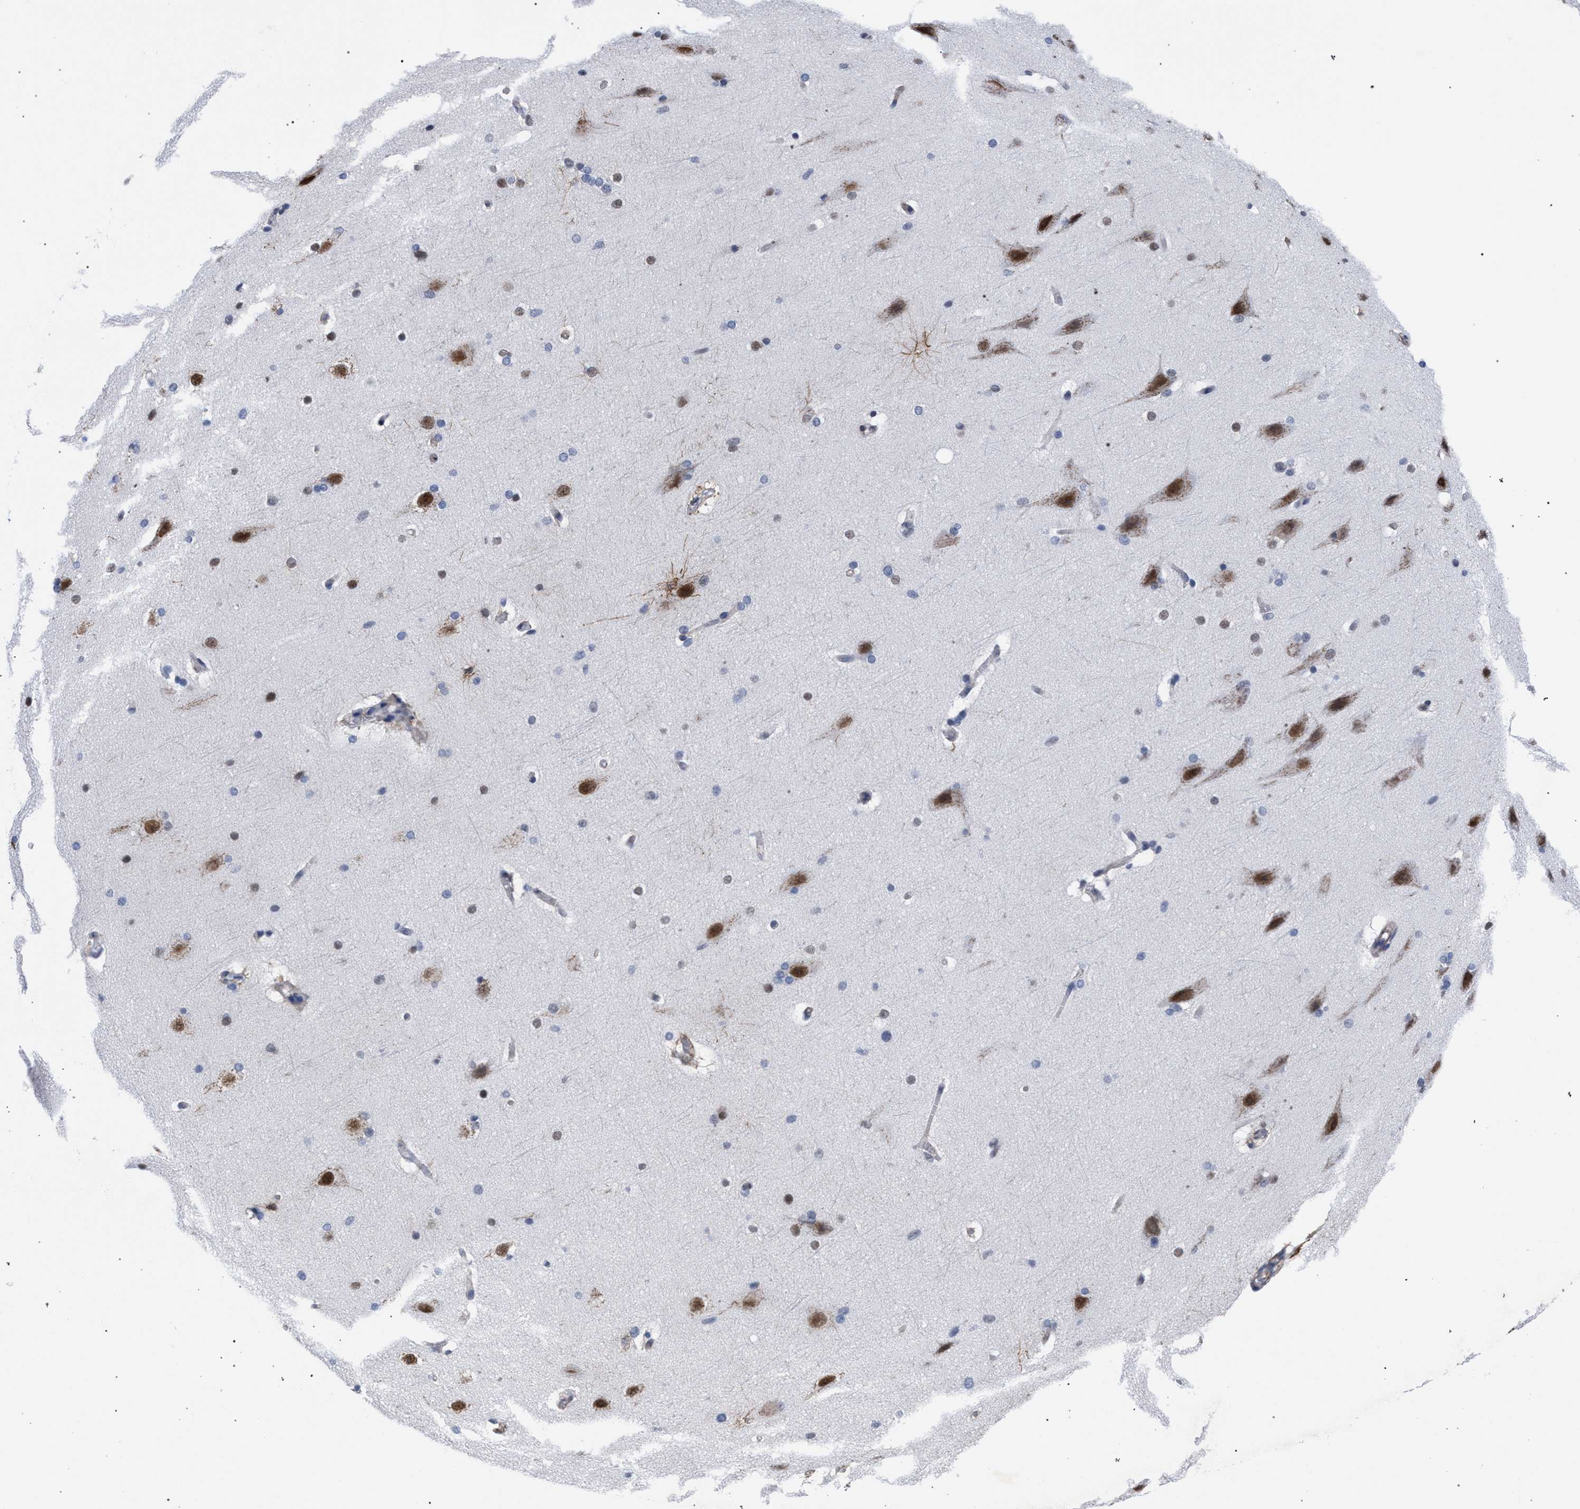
{"staining": {"intensity": "negative", "quantity": "none", "location": "none"}, "tissue": "cerebral cortex", "cell_type": "Endothelial cells", "image_type": "normal", "snomed": [{"axis": "morphology", "description": "Normal tissue, NOS"}, {"axis": "topography", "description": "Cerebral cortex"}, {"axis": "topography", "description": "Hippocampus"}], "caption": "Immunohistochemical staining of unremarkable human cerebral cortex exhibits no significant staining in endothelial cells.", "gene": "GOLGA2", "patient": {"sex": "female", "age": 19}}